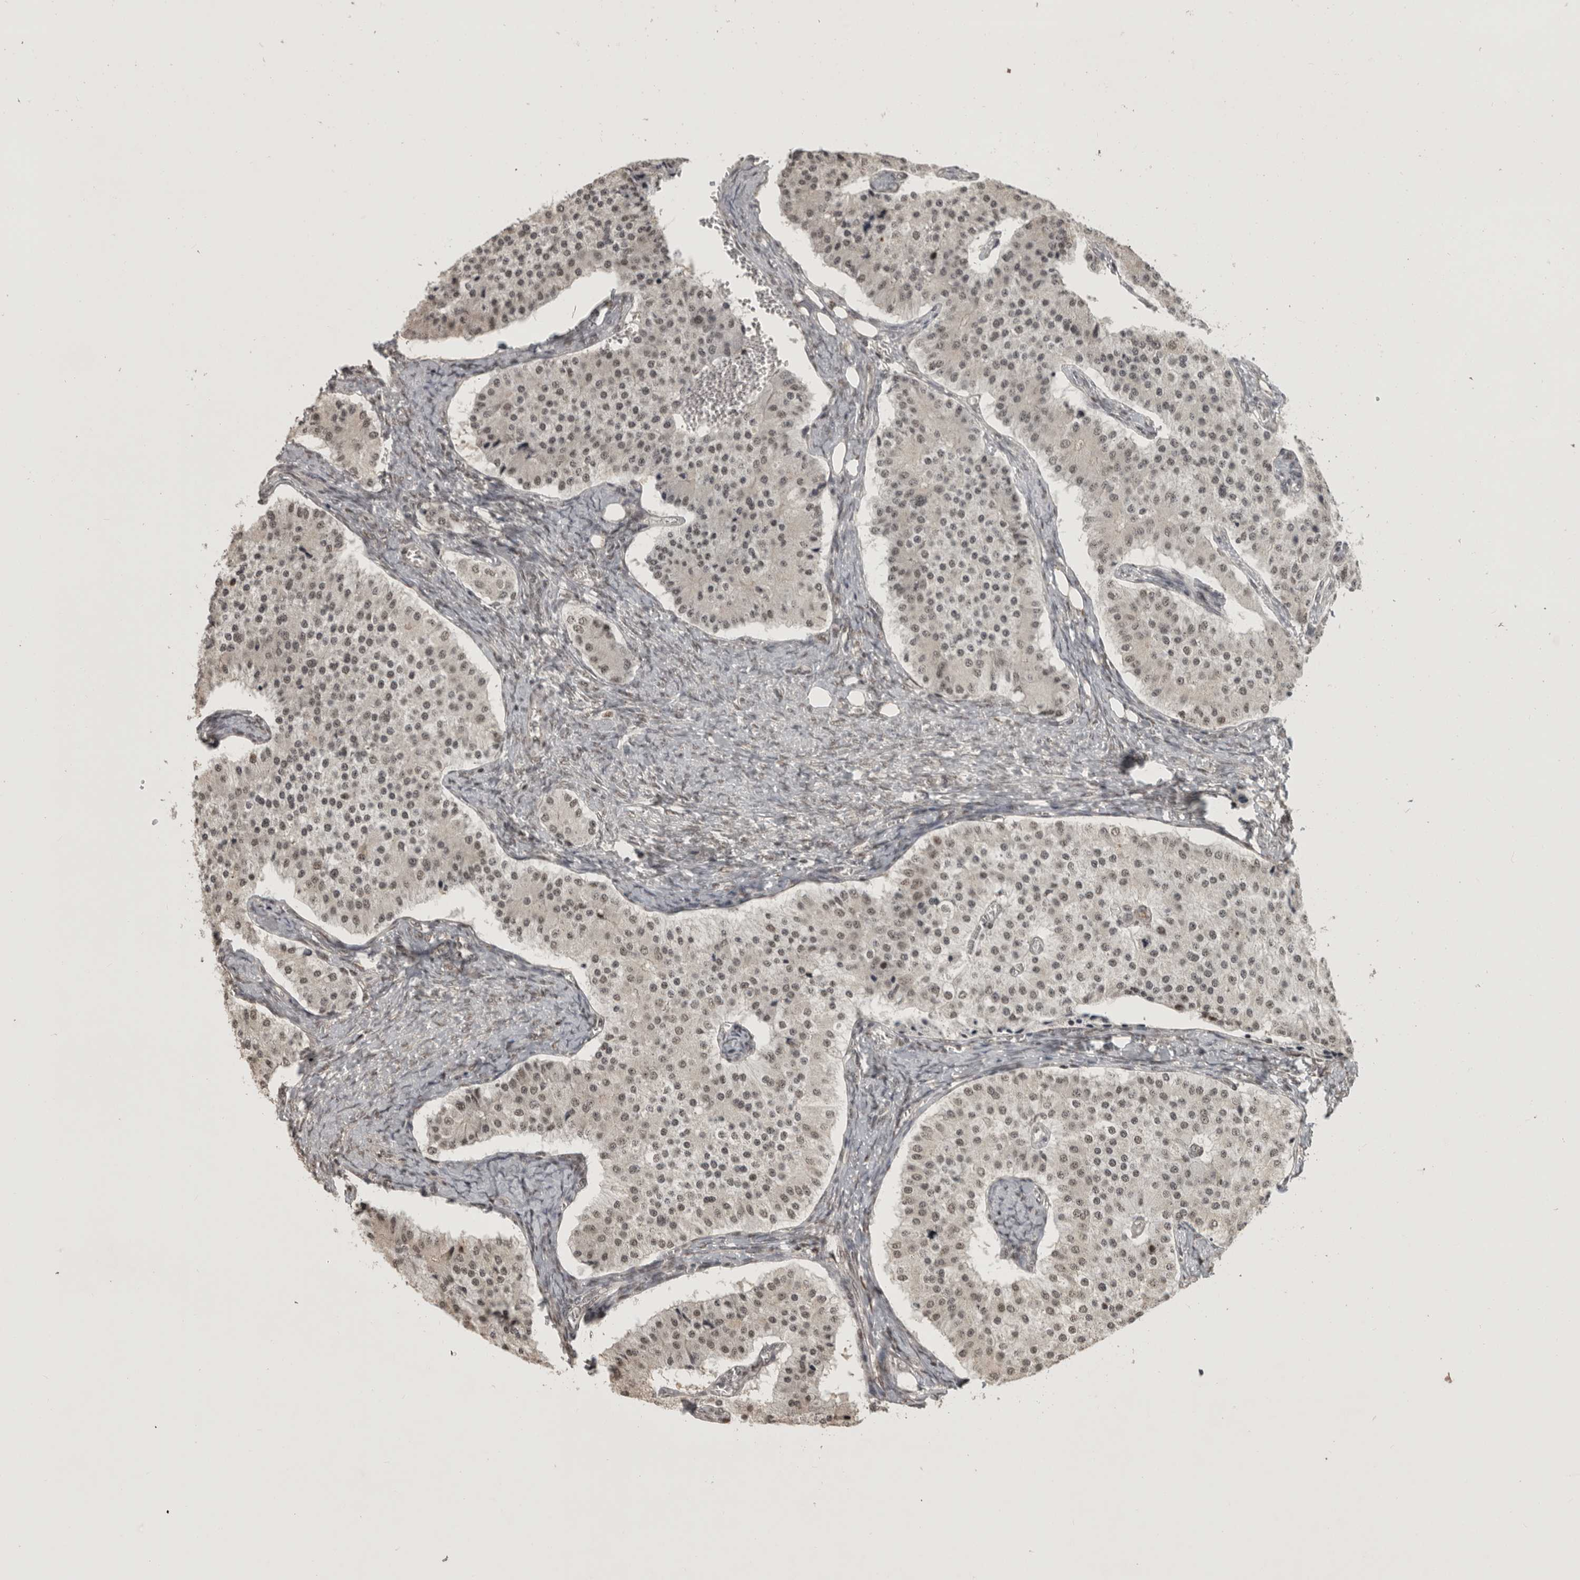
{"staining": {"intensity": "weak", "quantity": "25%-75%", "location": "nuclear"}, "tissue": "carcinoid", "cell_type": "Tumor cells", "image_type": "cancer", "snomed": [{"axis": "morphology", "description": "Carcinoid, malignant, NOS"}, {"axis": "topography", "description": "Colon"}], "caption": "High-power microscopy captured an immunohistochemistry (IHC) histopathology image of carcinoid, revealing weak nuclear positivity in about 25%-75% of tumor cells.", "gene": "CBLL1", "patient": {"sex": "female", "age": 52}}